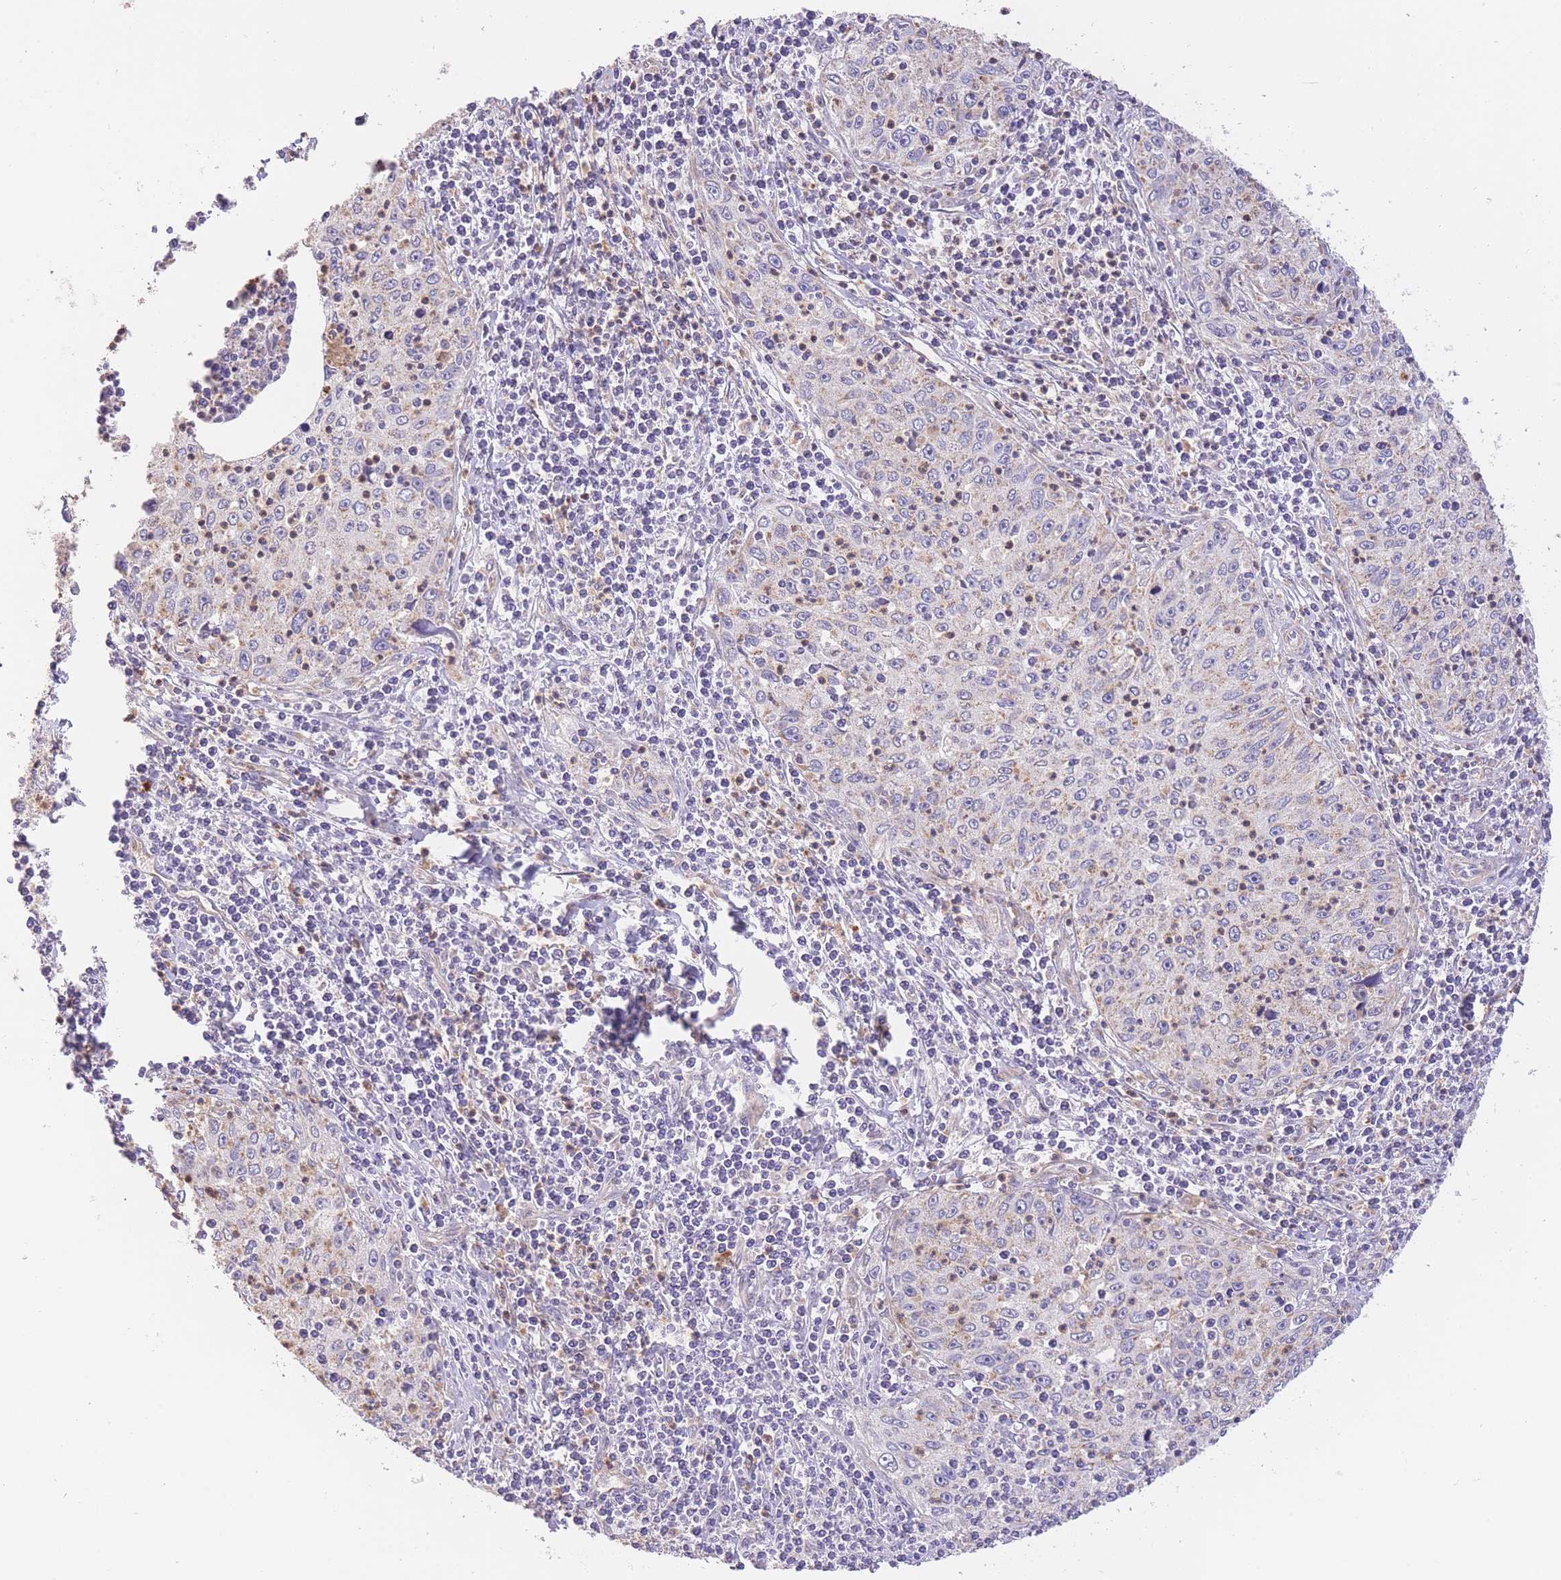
{"staining": {"intensity": "negative", "quantity": "none", "location": "none"}, "tissue": "cervical cancer", "cell_type": "Tumor cells", "image_type": "cancer", "snomed": [{"axis": "morphology", "description": "Squamous cell carcinoma, NOS"}, {"axis": "topography", "description": "Cervix"}], "caption": "Tumor cells are negative for protein expression in human cervical cancer (squamous cell carcinoma).", "gene": "PREP", "patient": {"sex": "female", "age": 30}}